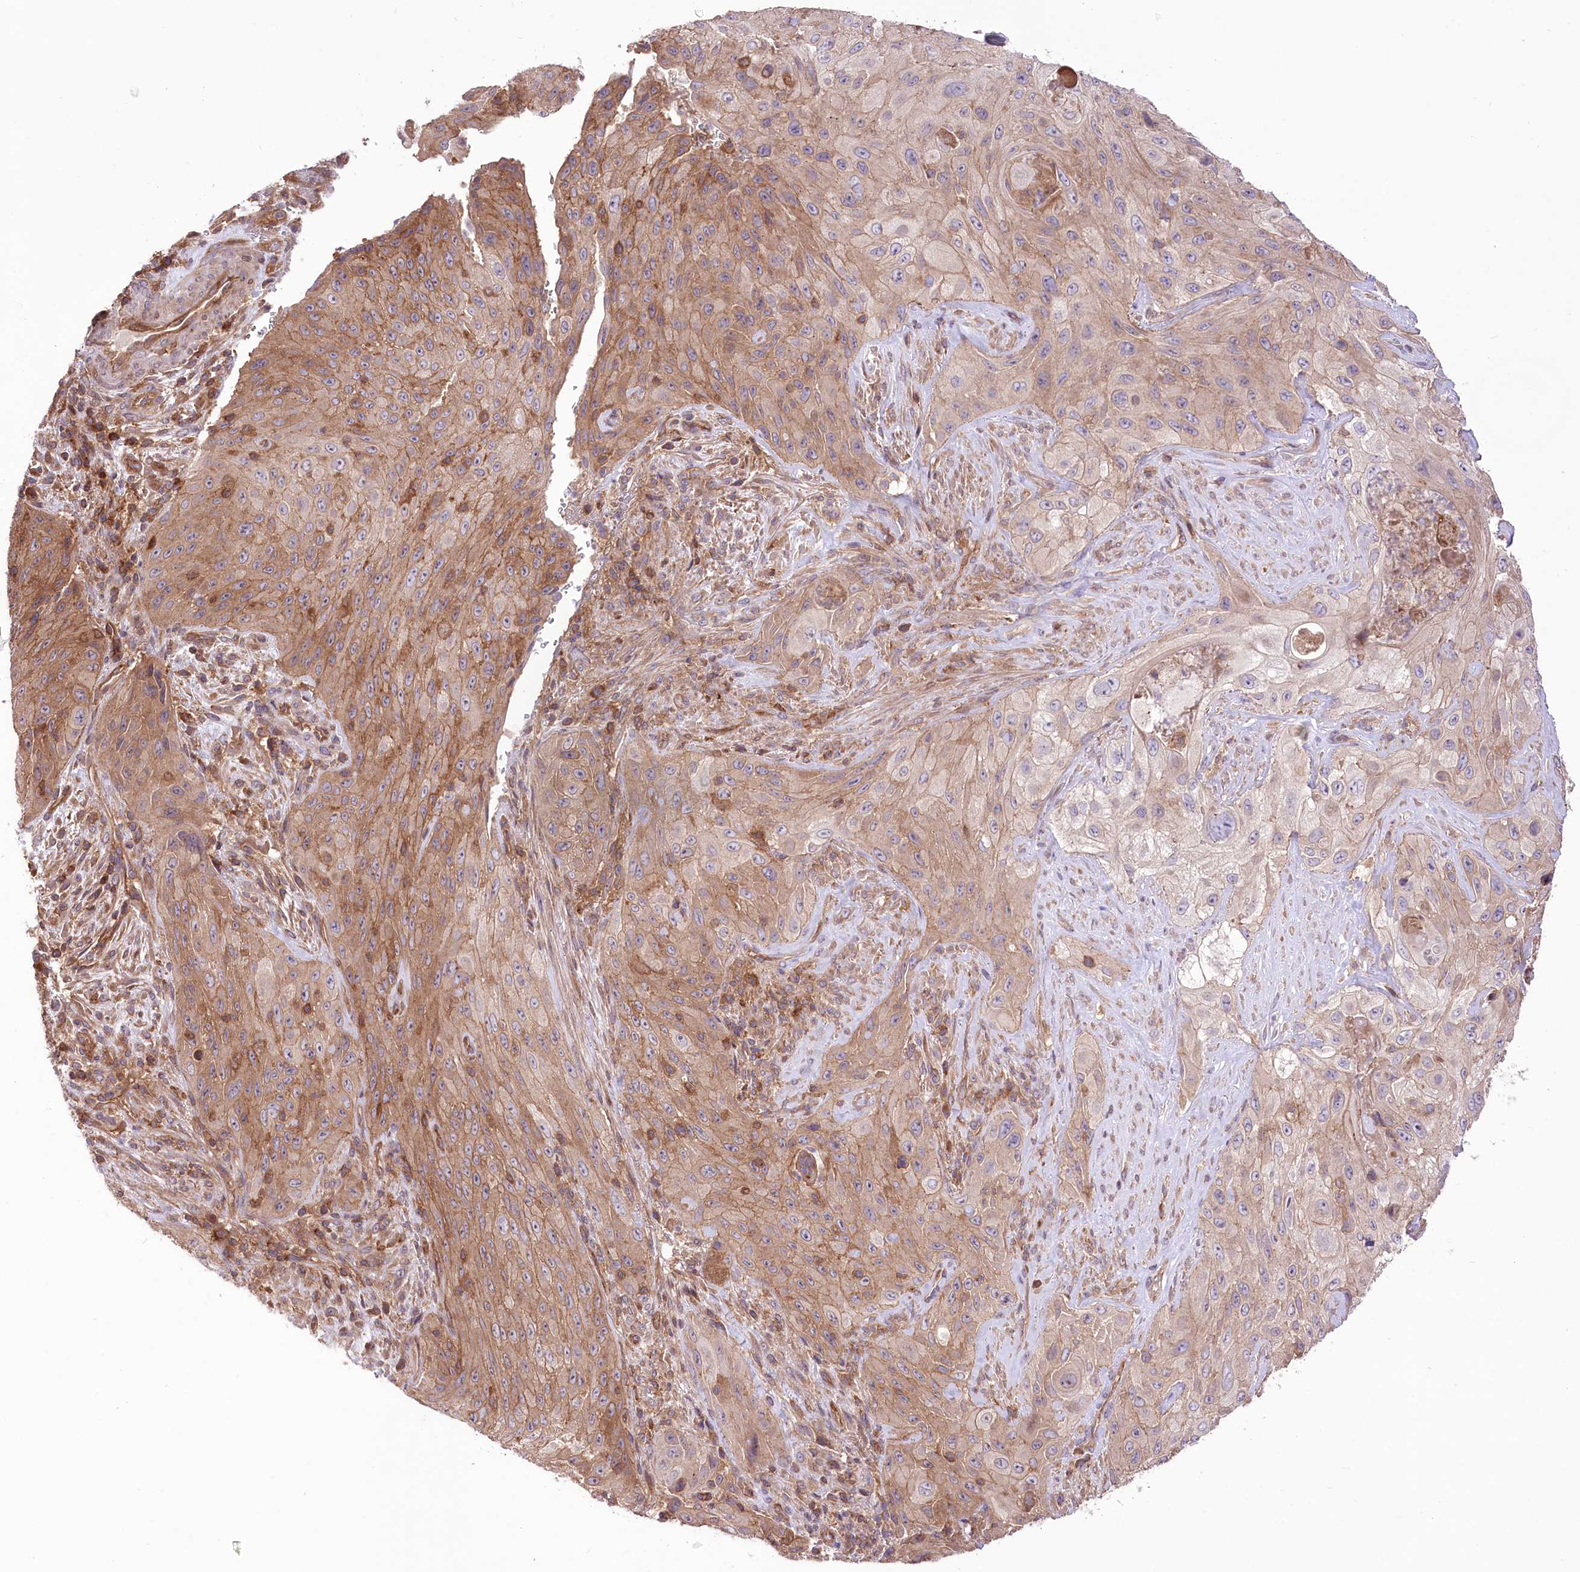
{"staining": {"intensity": "moderate", "quantity": "<25%", "location": "cytoplasmic/membranous"}, "tissue": "cervical cancer", "cell_type": "Tumor cells", "image_type": "cancer", "snomed": [{"axis": "morphology", "description": "Squamous cell carcinoma, NOS"}, {"axis": "topography", "description": "Cervix"}], "caption": "Approximately <25% of tumor cells in squamous cell carcinoma (cervical) reveal moderate cytoplasmic/membranous protein expression as visualized by brown immunohistochemical staining.", "gene": "XYLB", "patient": {"sex": "female", "age": 42}}